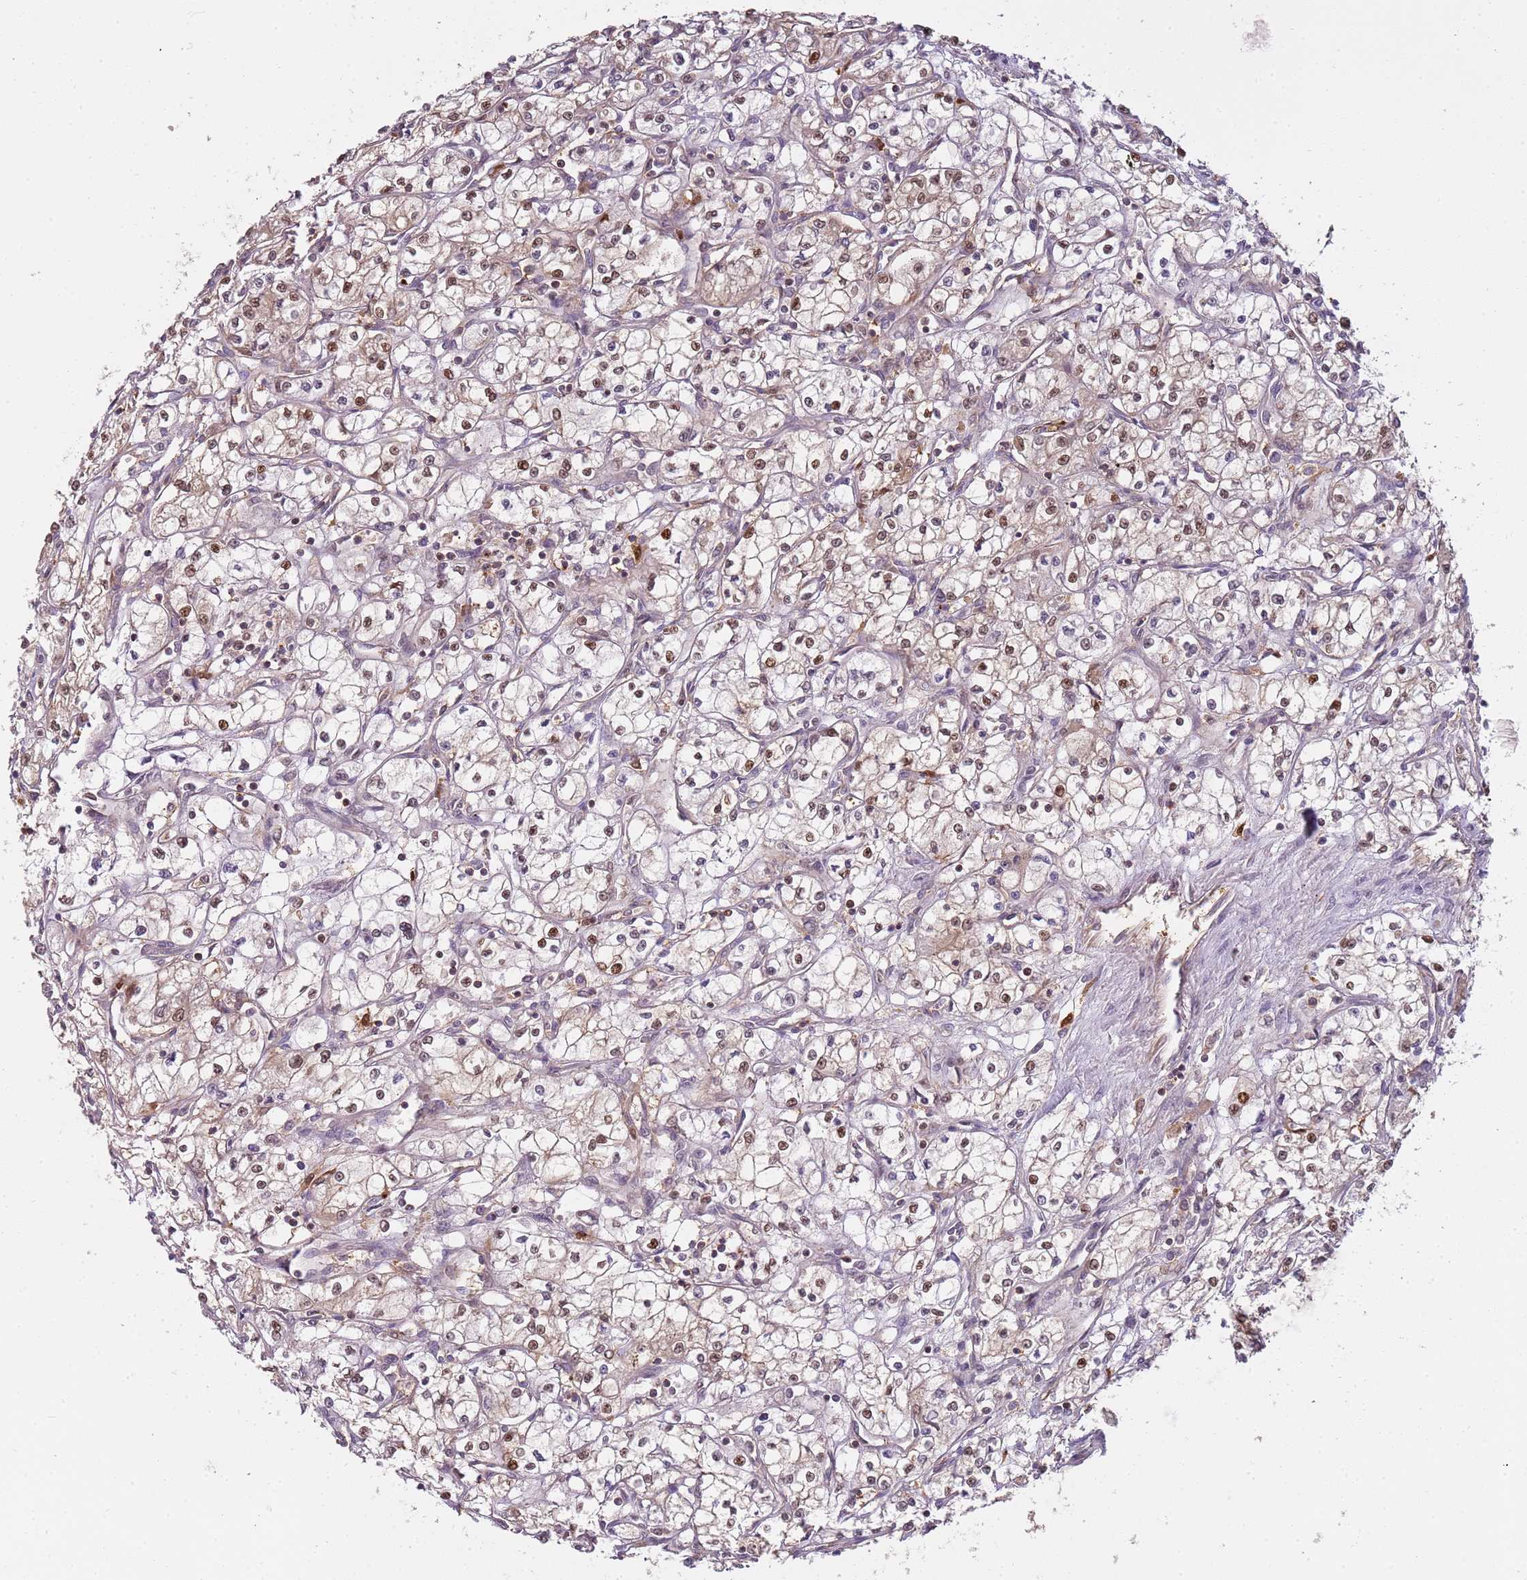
{"staining": {"intensity": "moderate", "quantity": ">75%", "location": "nuclear"}, "tissue": "renal cancer", "cell_type": "Tumor cells", "image_type": "cancer", "snomed": [{"axis": "morphology", "description": "Adenocarcinoma, NOS"}, {"axis": "topography", "description": "Kidney"}], "caption": "Adenocarcinoma (renal) tissue shows moderate nuclear expression in about >75% of tumor cells", "gene": "GSTO2", "patient": {"sex": "male", "age": 59}}